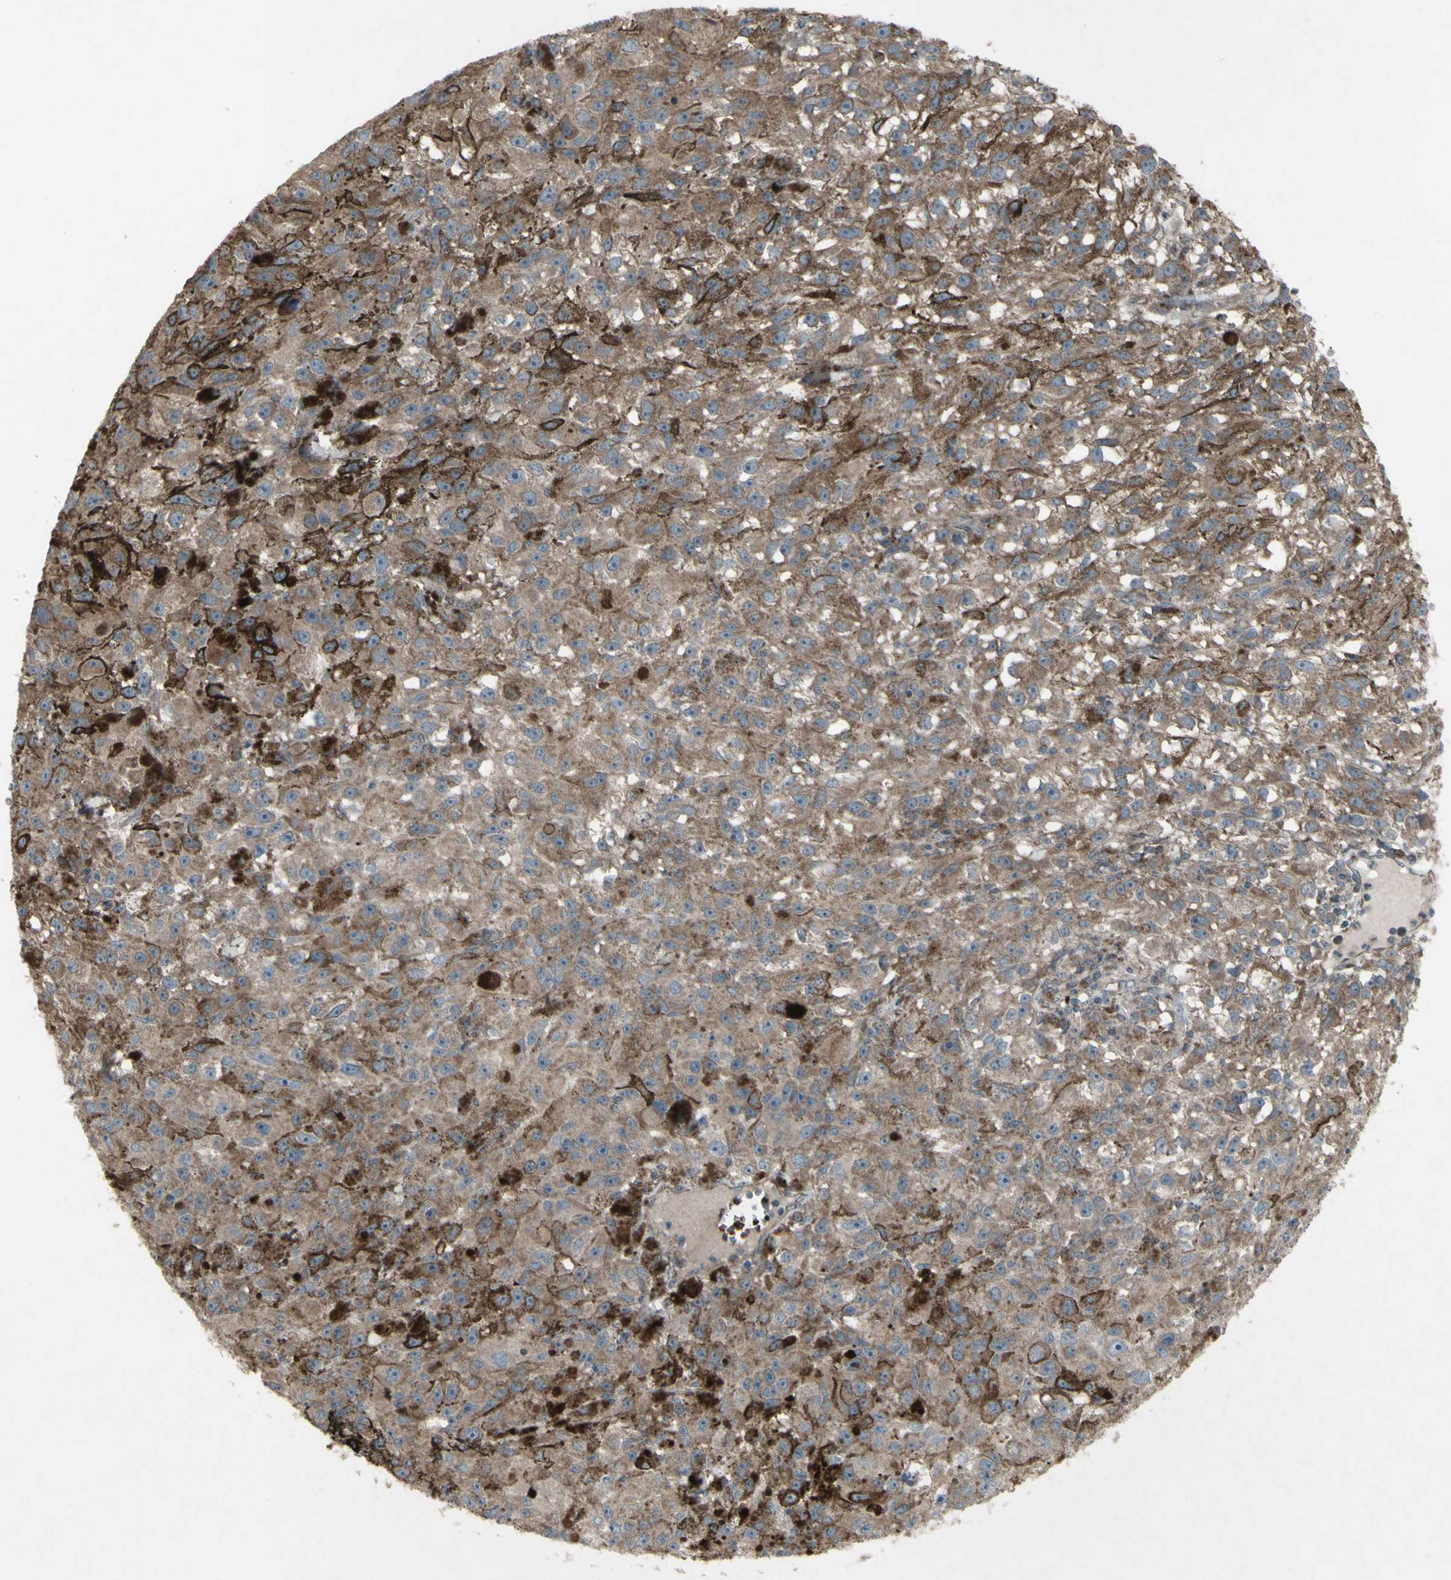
{"staining": {"intensity": "weak", "quantity": ">75%", "location": "cytoplasmic/membranous"}, "tissue": "melanoma", "cell_type": "Tumor cells", "image_type": "cancer", "snomed": [{"axis": "morphology", "description": "Malignant melanoma, NOS"}, {"axis": "topography", "description": "Skin"}], "caption": "This is a micrograph of immunohistochemistry (IHC) staining of melanoma, which shows weak expression in the cytoplasmic/membranous of tumor cells.", "gene": "SHC1", "patient": {"sex": "female", "age": 104}}